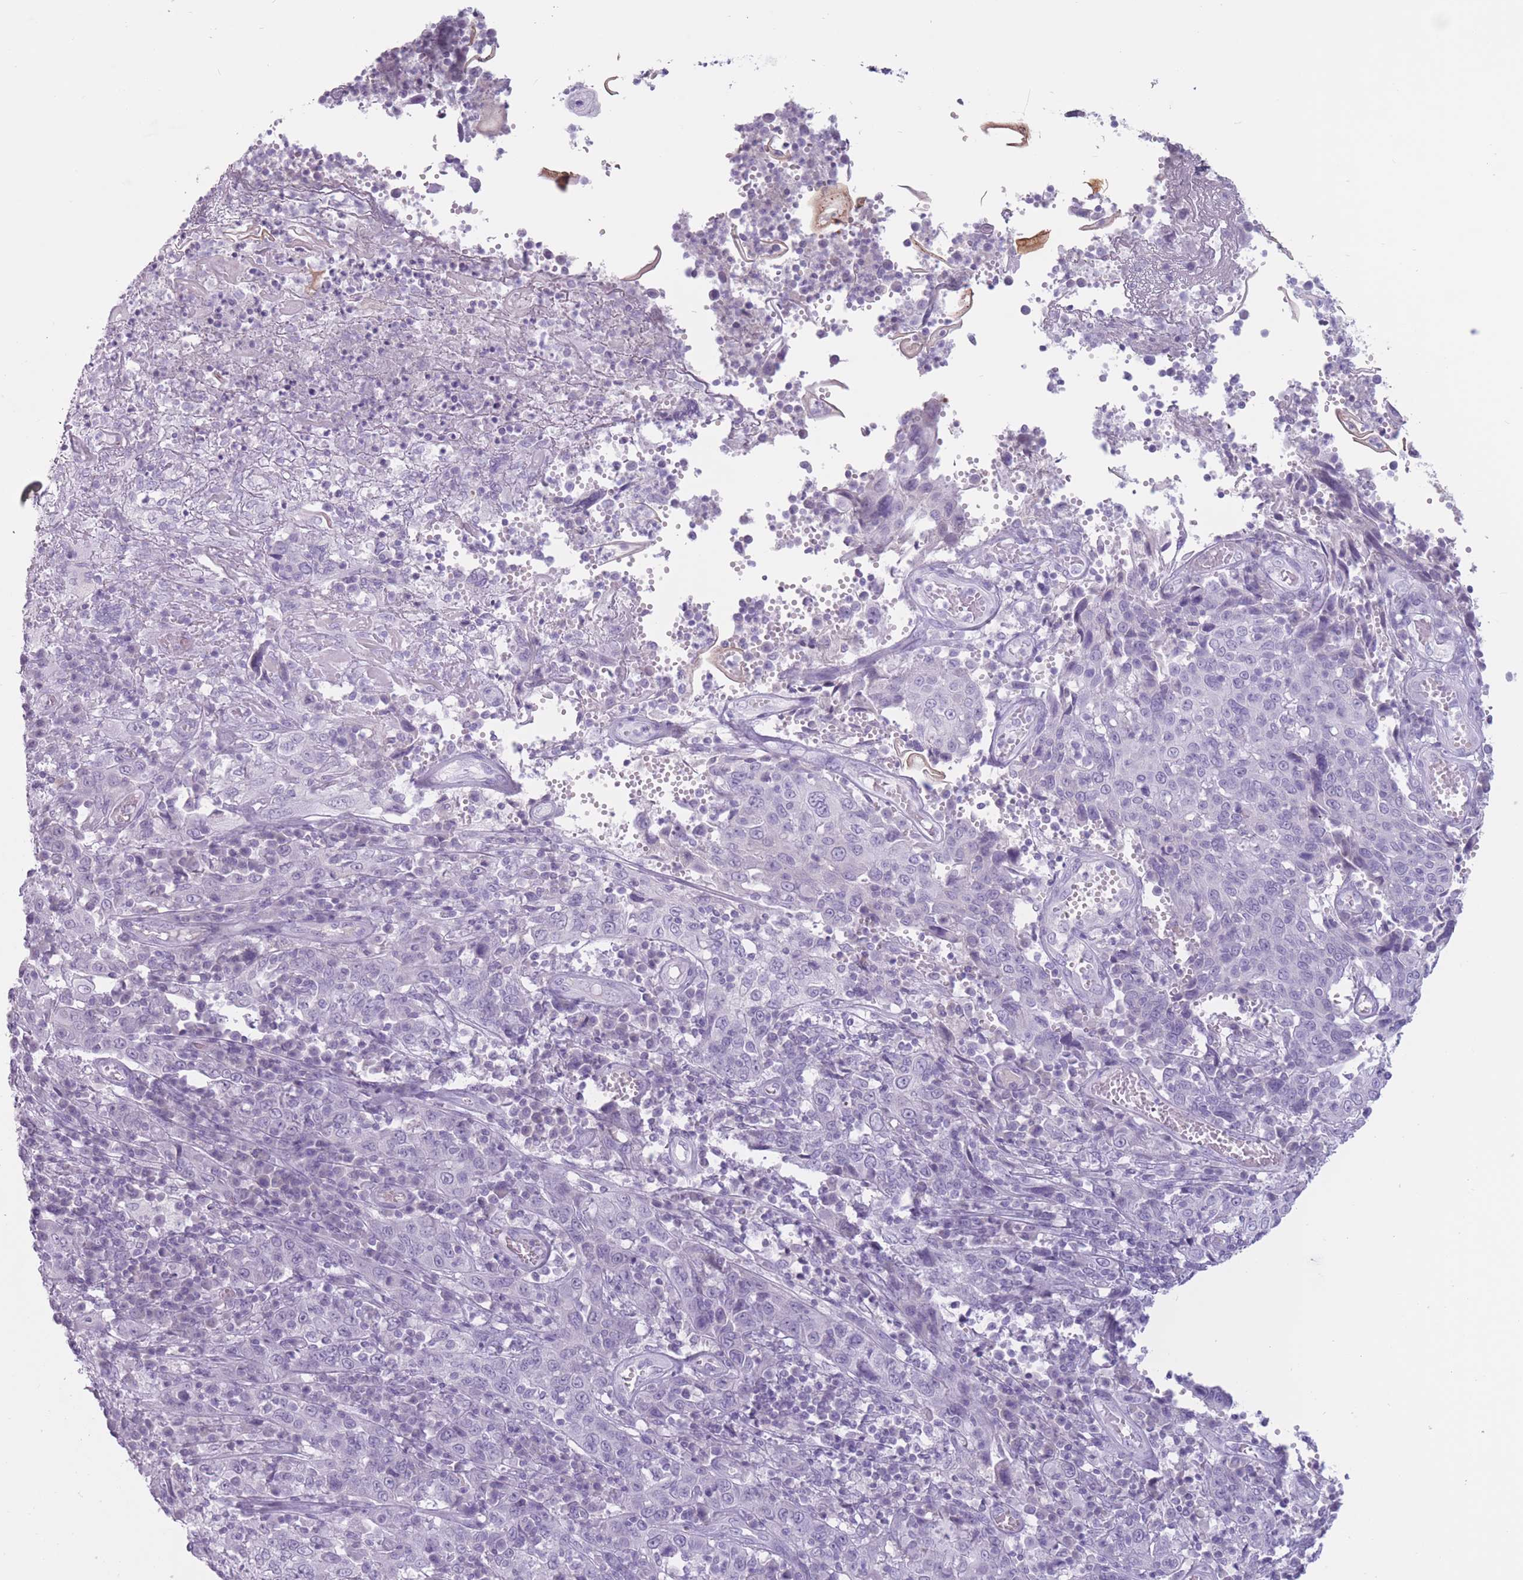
{"staining": {"intensity": "negative", "quantity": "none", "location": "none"}, "tissue": "cervical cancer", "cell_type": "Tumor cells", "image_type": "cancer", "snomed": [{"axis": "morphology", "description": "Squamous cell carcinoma, NOS"}, {"axis": "topography", "description": "Cervix"}], "caption": "This is a histopathology image of IHC staining of cervical squamous cell carcinoma, which shows no positivity in tumor cells.", "gene": "PNMA3", "patient": {"sex": "female", "age": 46}}